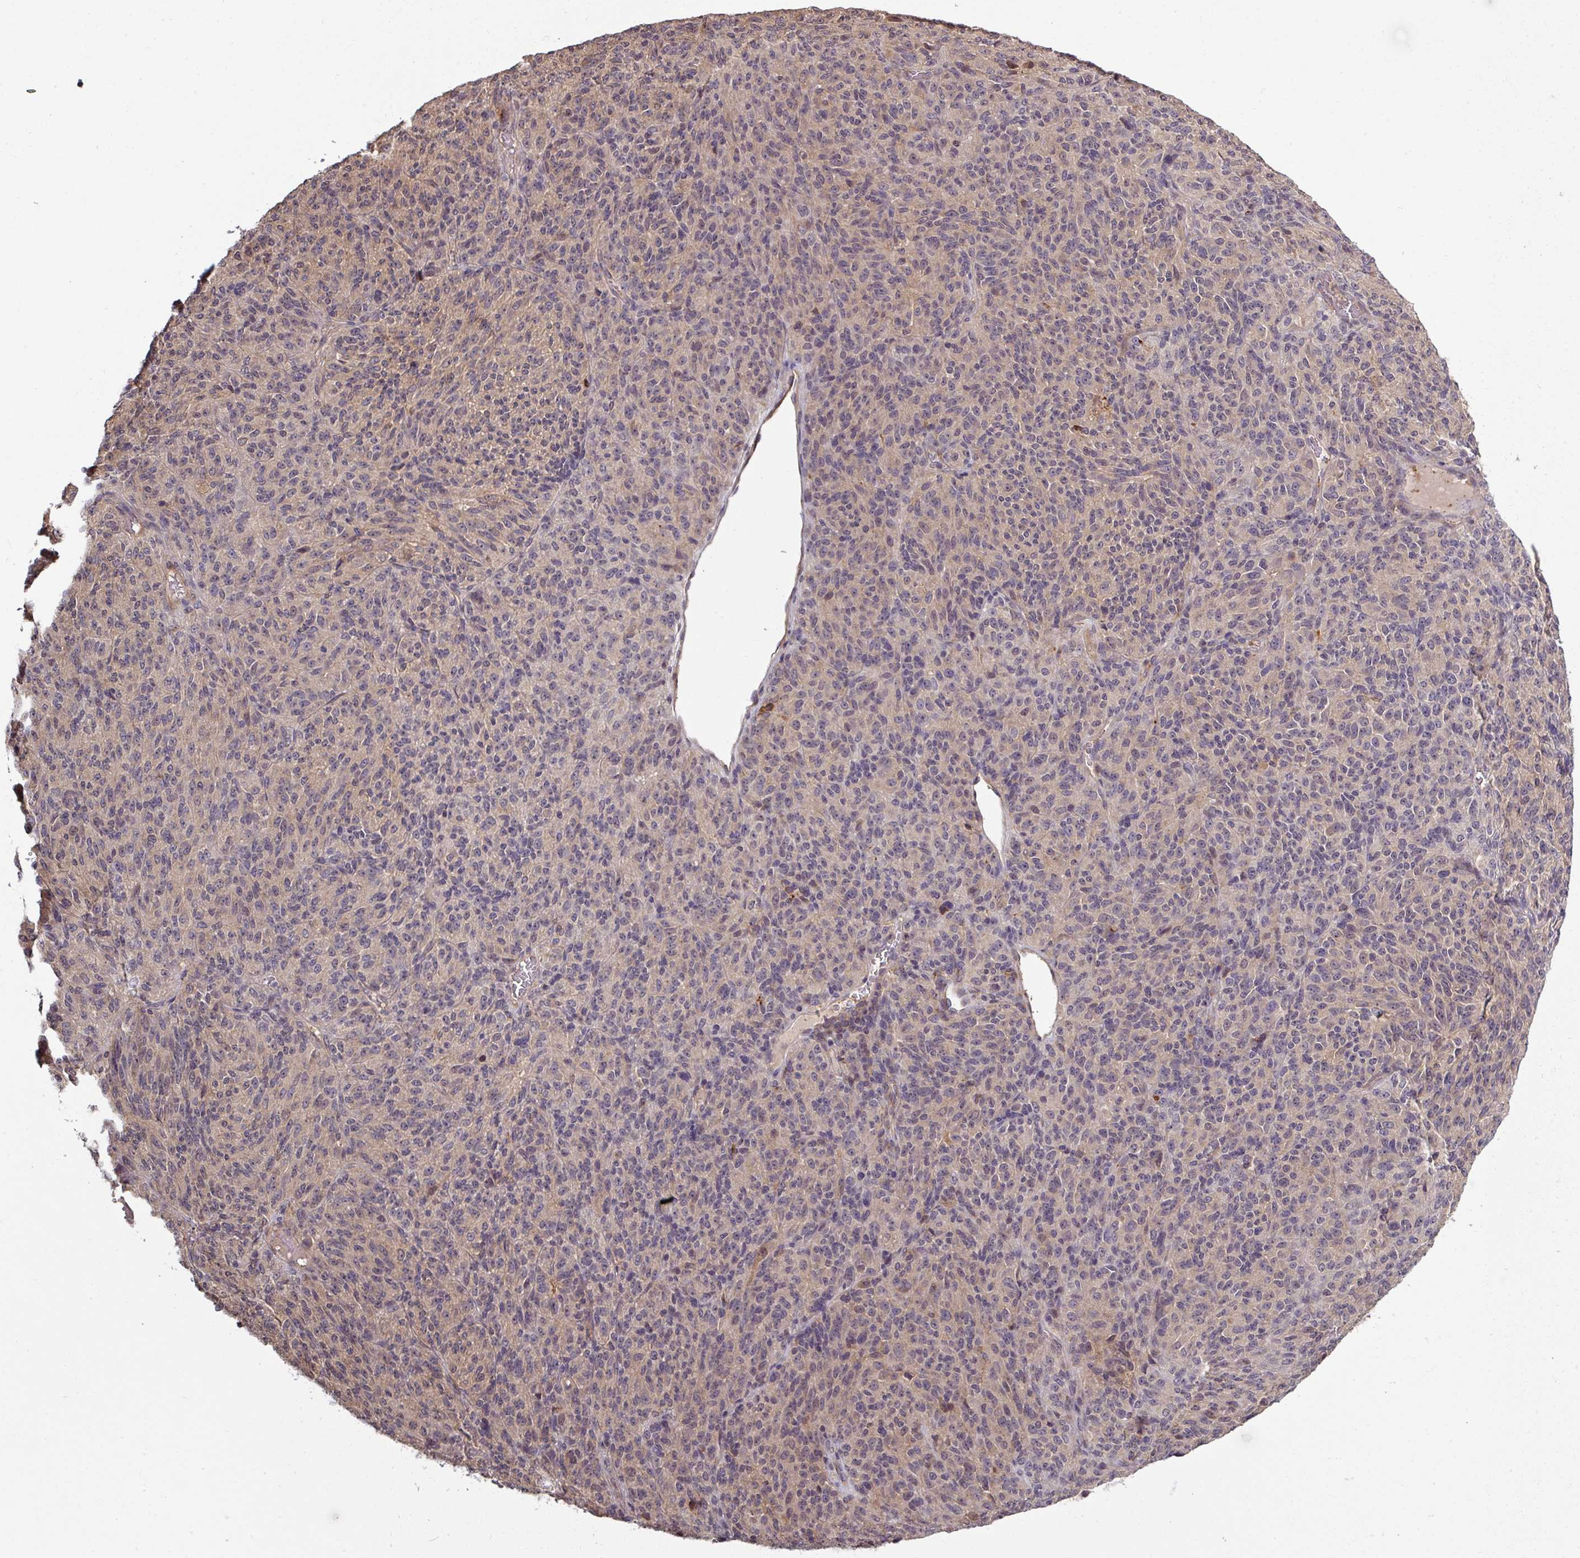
{"staining": {"intensity": "weak", "quantity": "25%-75%", "location": "cytoplasmic/membranous"}, "tissue": "melanoma", "cell_type": "Tumor cells", "image_type": "cancer", "snomed": [{"axis": "morphology", "description": "Malignant melanoma, Metastatic site"}, {"axis": "topography", "description": "Brain"}], "caption": "Melanoma stained with DAB (3,3'-diaminobenzidine) immunohistochemistry (IHC) shows low levels of weak cytoplasmic/membranous staining in about 25%-75% of tumor cells.", "gene": "TUSC3", "patient": {"sex": "female", "age": 56}}